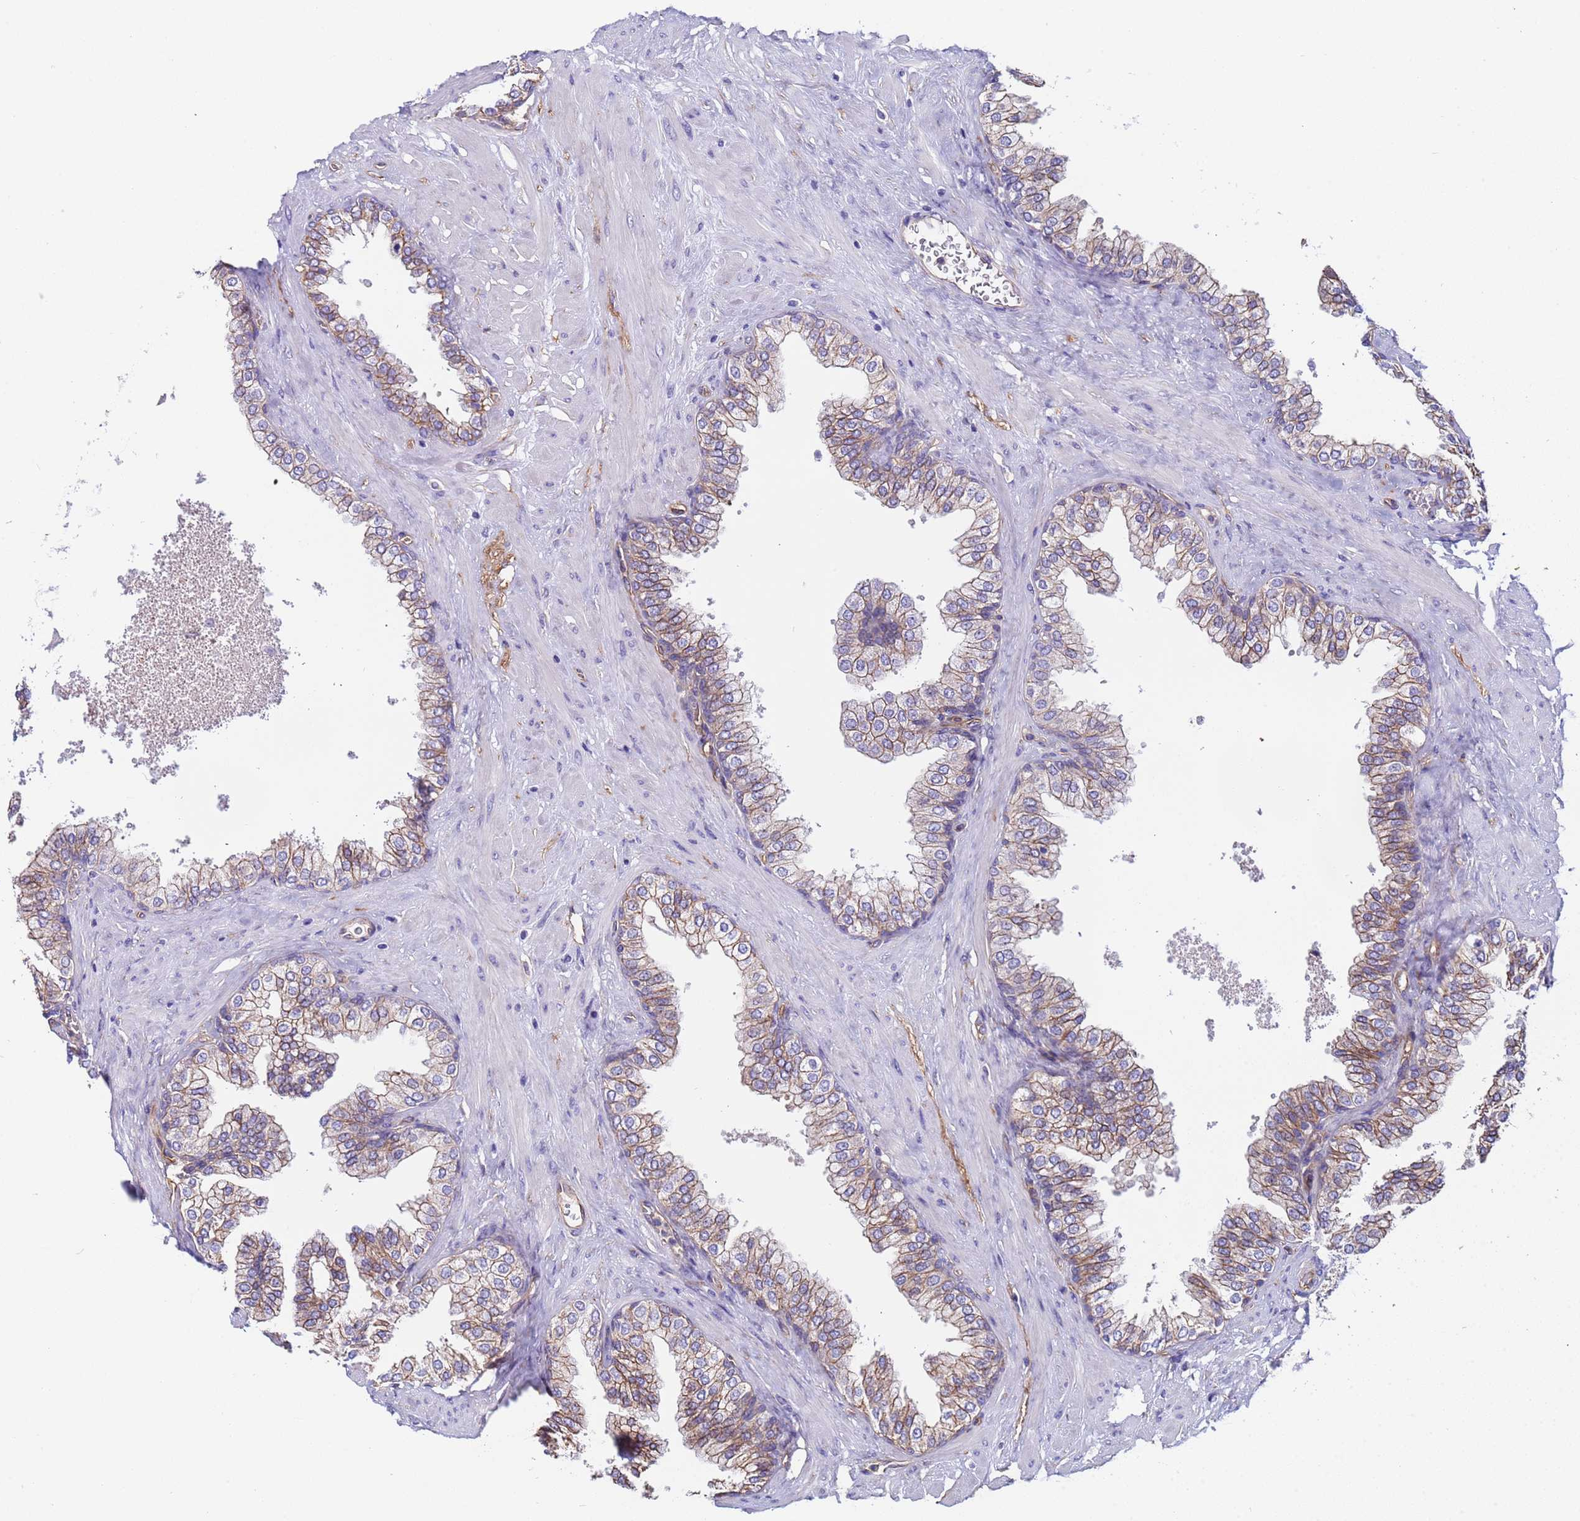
{"staining": {"intensity": "moderate", "quantity": "25%-75%", "location": "cytoplasmic/membranous"}, "tissue": "prostate", "cell_type": "Glandular cells", "image_type": "normal", "snomed": [{"axis": "morphology", "description": "Normal tissue, NOS"}, {"axis": "morphology", "description": "Urothelial carcinoma, Low grade"}, {"axis": "topography", "description": "Urinary bladder"}, {"axis": "topography", "description": "Prostate"}], "caption": "Prostate was stained to show a protein in brown. There is medium levels of moderate cytoplasmic/membranous staining in about 25%-75% of glandular cells. (DAB (3,3'-diaminobenzidine) = brown stain, brightfield microscopy at high magnification).", "gene": "ZNF248", "patient": {"sex": "male", "age": 60}}